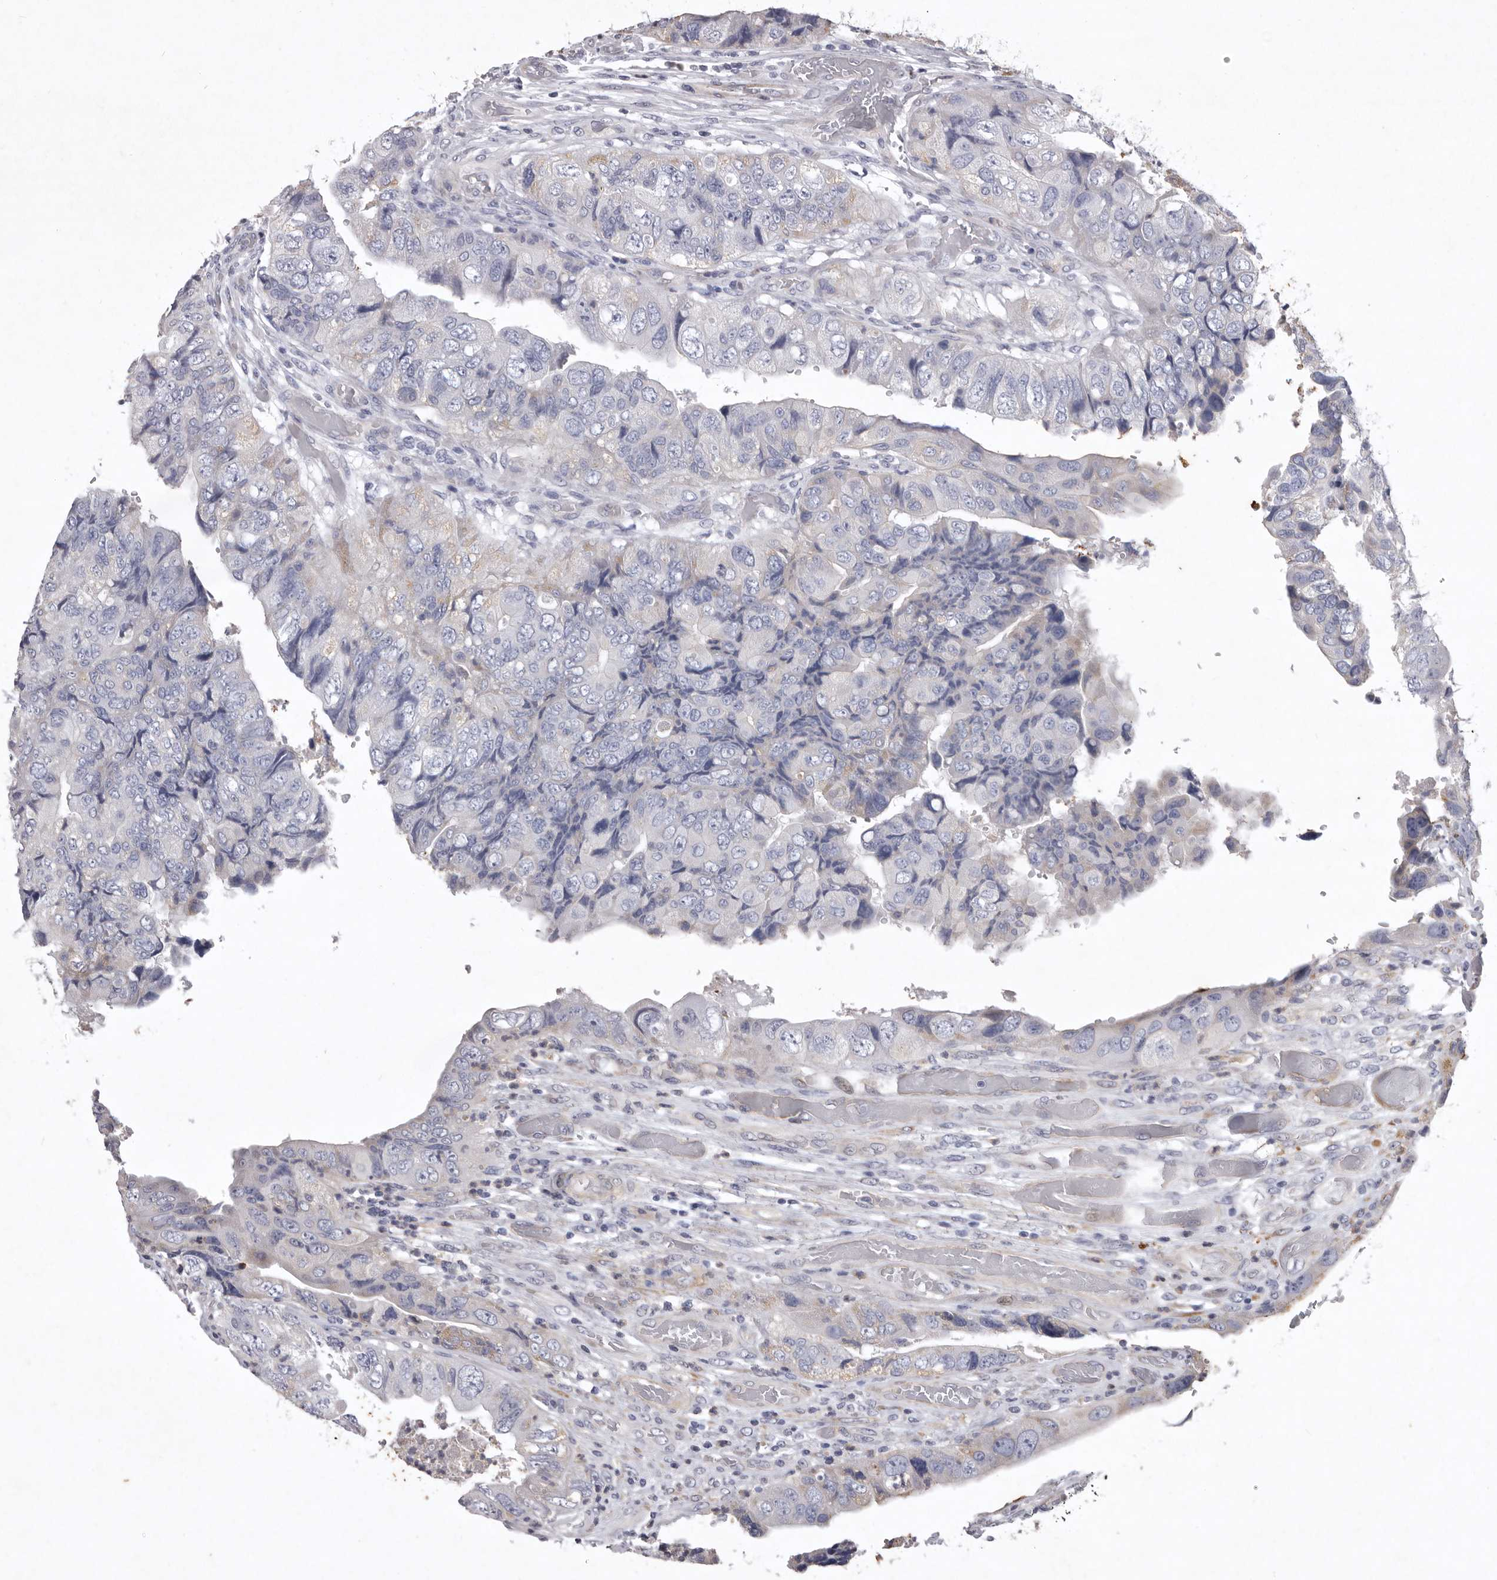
{"staining": {"intensity": "weak", "quantity": "<25%", "location": "cytoplasmic/membranous"}, "tissue": "colorectal cancer", "cell_type": "Tumor cells", "image_type": "cancer", "snomed": [{"axis": "morphology", "description": "Adenocarcinoma, NOS"}, {"axis": "topography", "description": "Rectum"}], "caption": "Immunohistochemical staining of colorectal cancer (adenocarcinoma) demonstrates no significant positivity in tumor cells. (DAB IHC visualized using brightfield microscopy, high magnification).", "gene": "NKAIN4", "patient": {"sex": "male", "age": 63}}